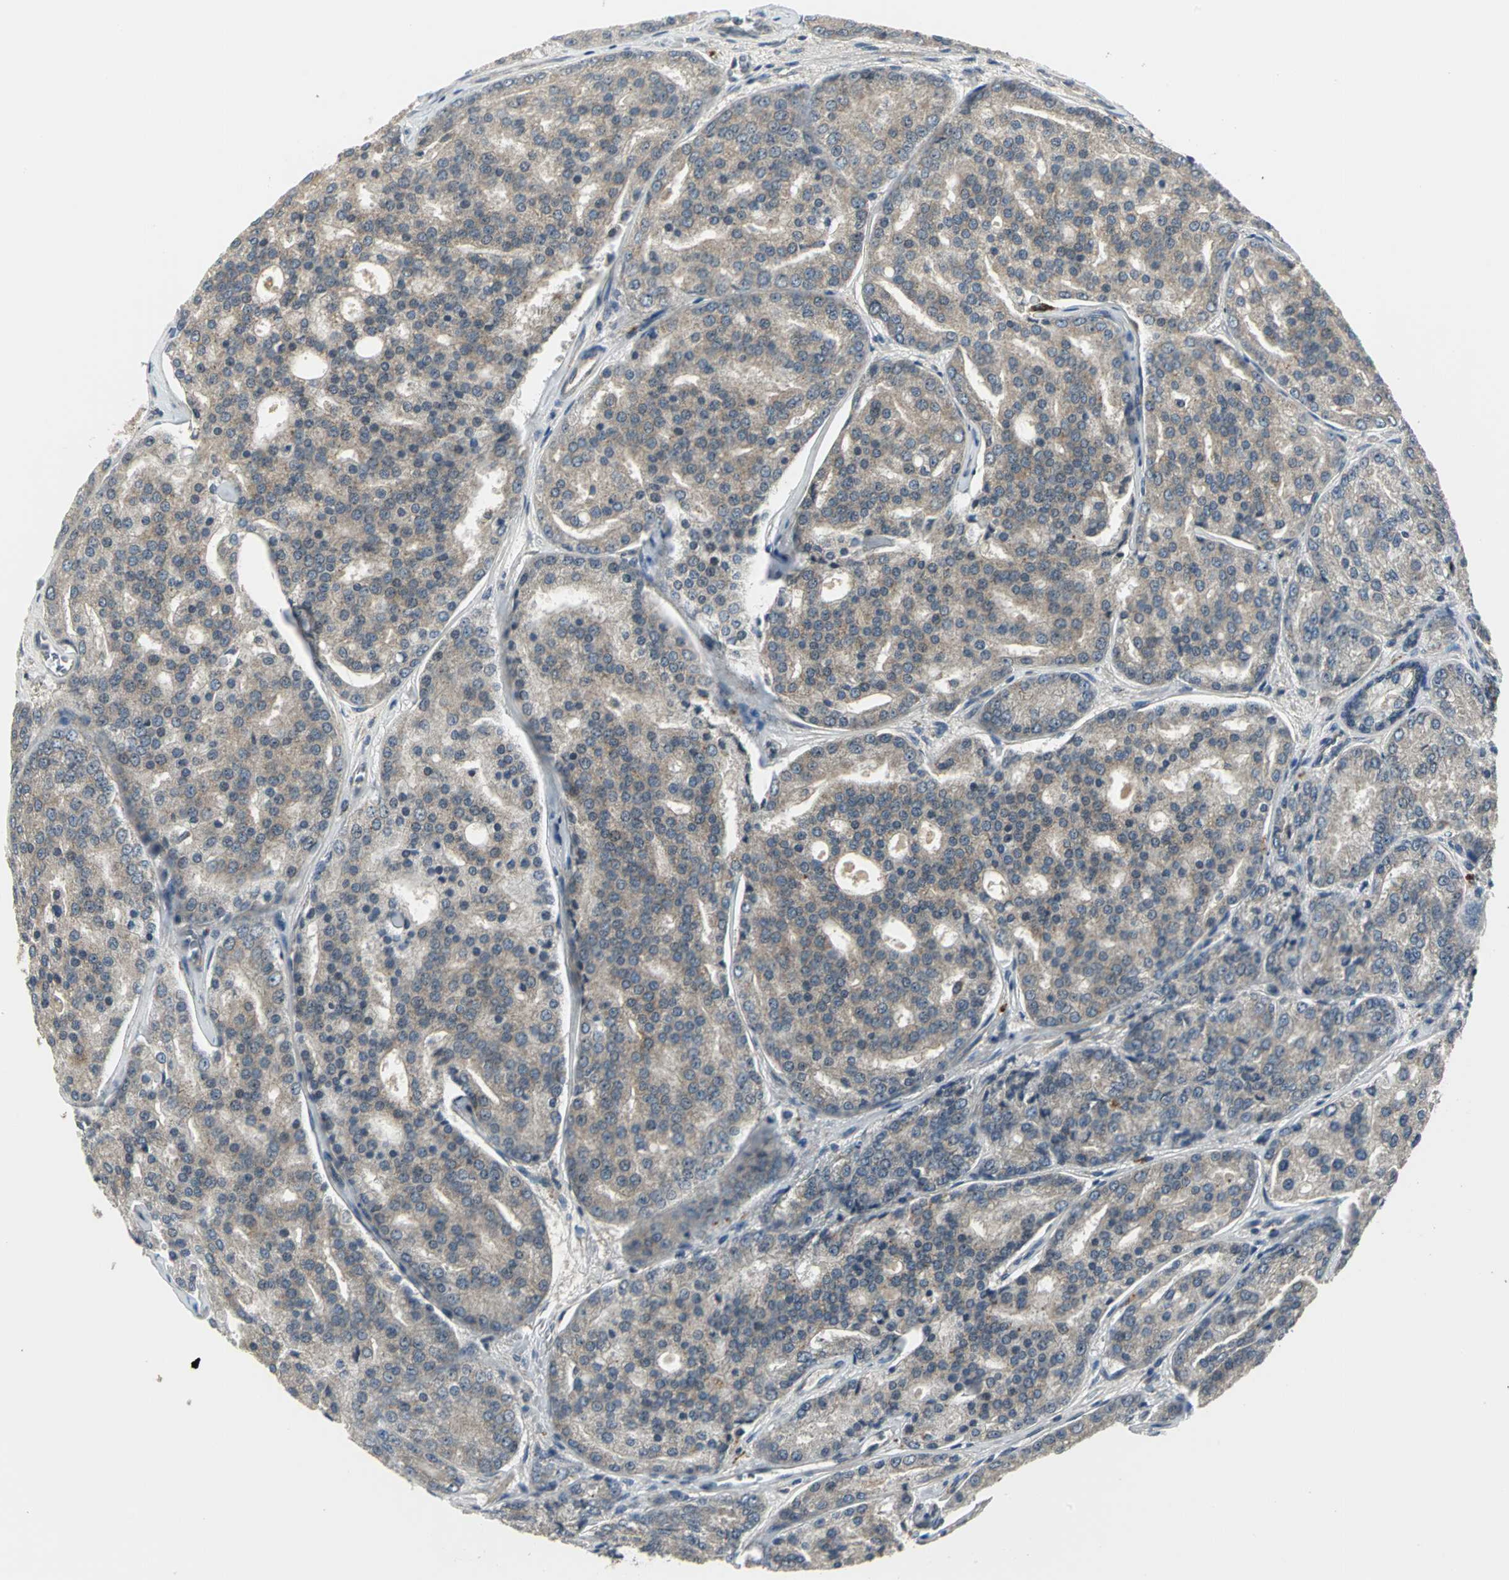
{"staining": {"intensity": "weak", "quantity": ">75%", "location": "cytoplasmic/membranous"}, "tissue": "prostate cancer", "cell_type": "Tumor cells", "image_type": "cancer", "snomed": [{"axis": "morphology", "description": "Adenocarcinoma, High grade"}, {"axis": "topography", "description": "Prostate"}], "caption": "The immunohistochemical stain shows weak cytoplasmic/membranous expression in tumor cells of adenocarcinoma (high-grade) (prostate) tissue.", "gene": "MAPK8IP3", "patient": {"sex": "male", "age": 64}}